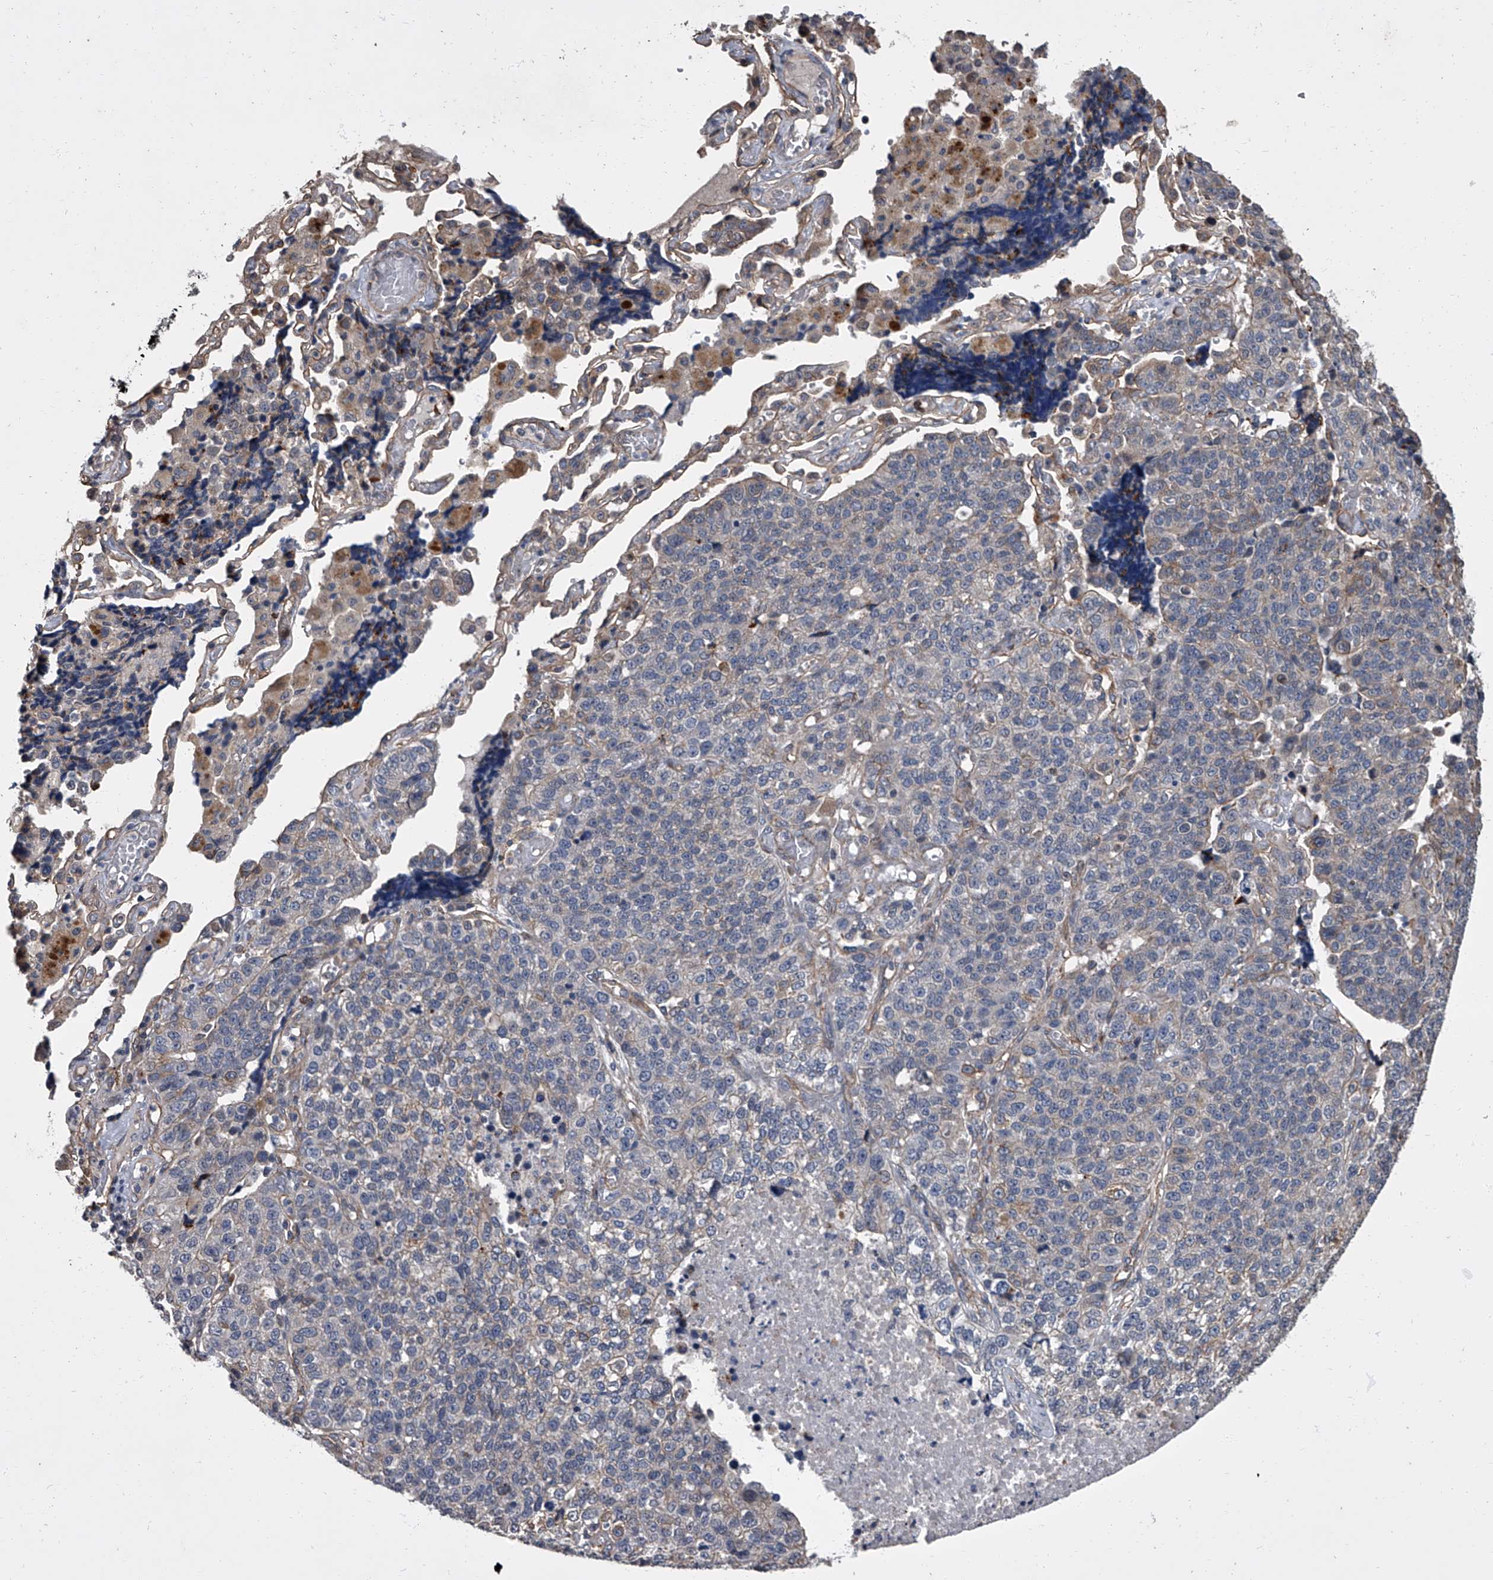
{"staining": {"intensity": "negative", "quantity": "none", "location": "none"}, "tissue": "lung cancer", "cell_type": "Tumor cells", "image_type": "cancer", "snomed": [{"axis": "morphology", "description": "Adenocarcinoma, NOS"}, {"axis": "topography", "description": "Lung"}], "caption": "IHC micrograph of lung cancer stained for a protein (brown), which displays no positivity in tumor cells.", "gene": "SIRT4", "patient": {"sex": "male", "age": 49}}